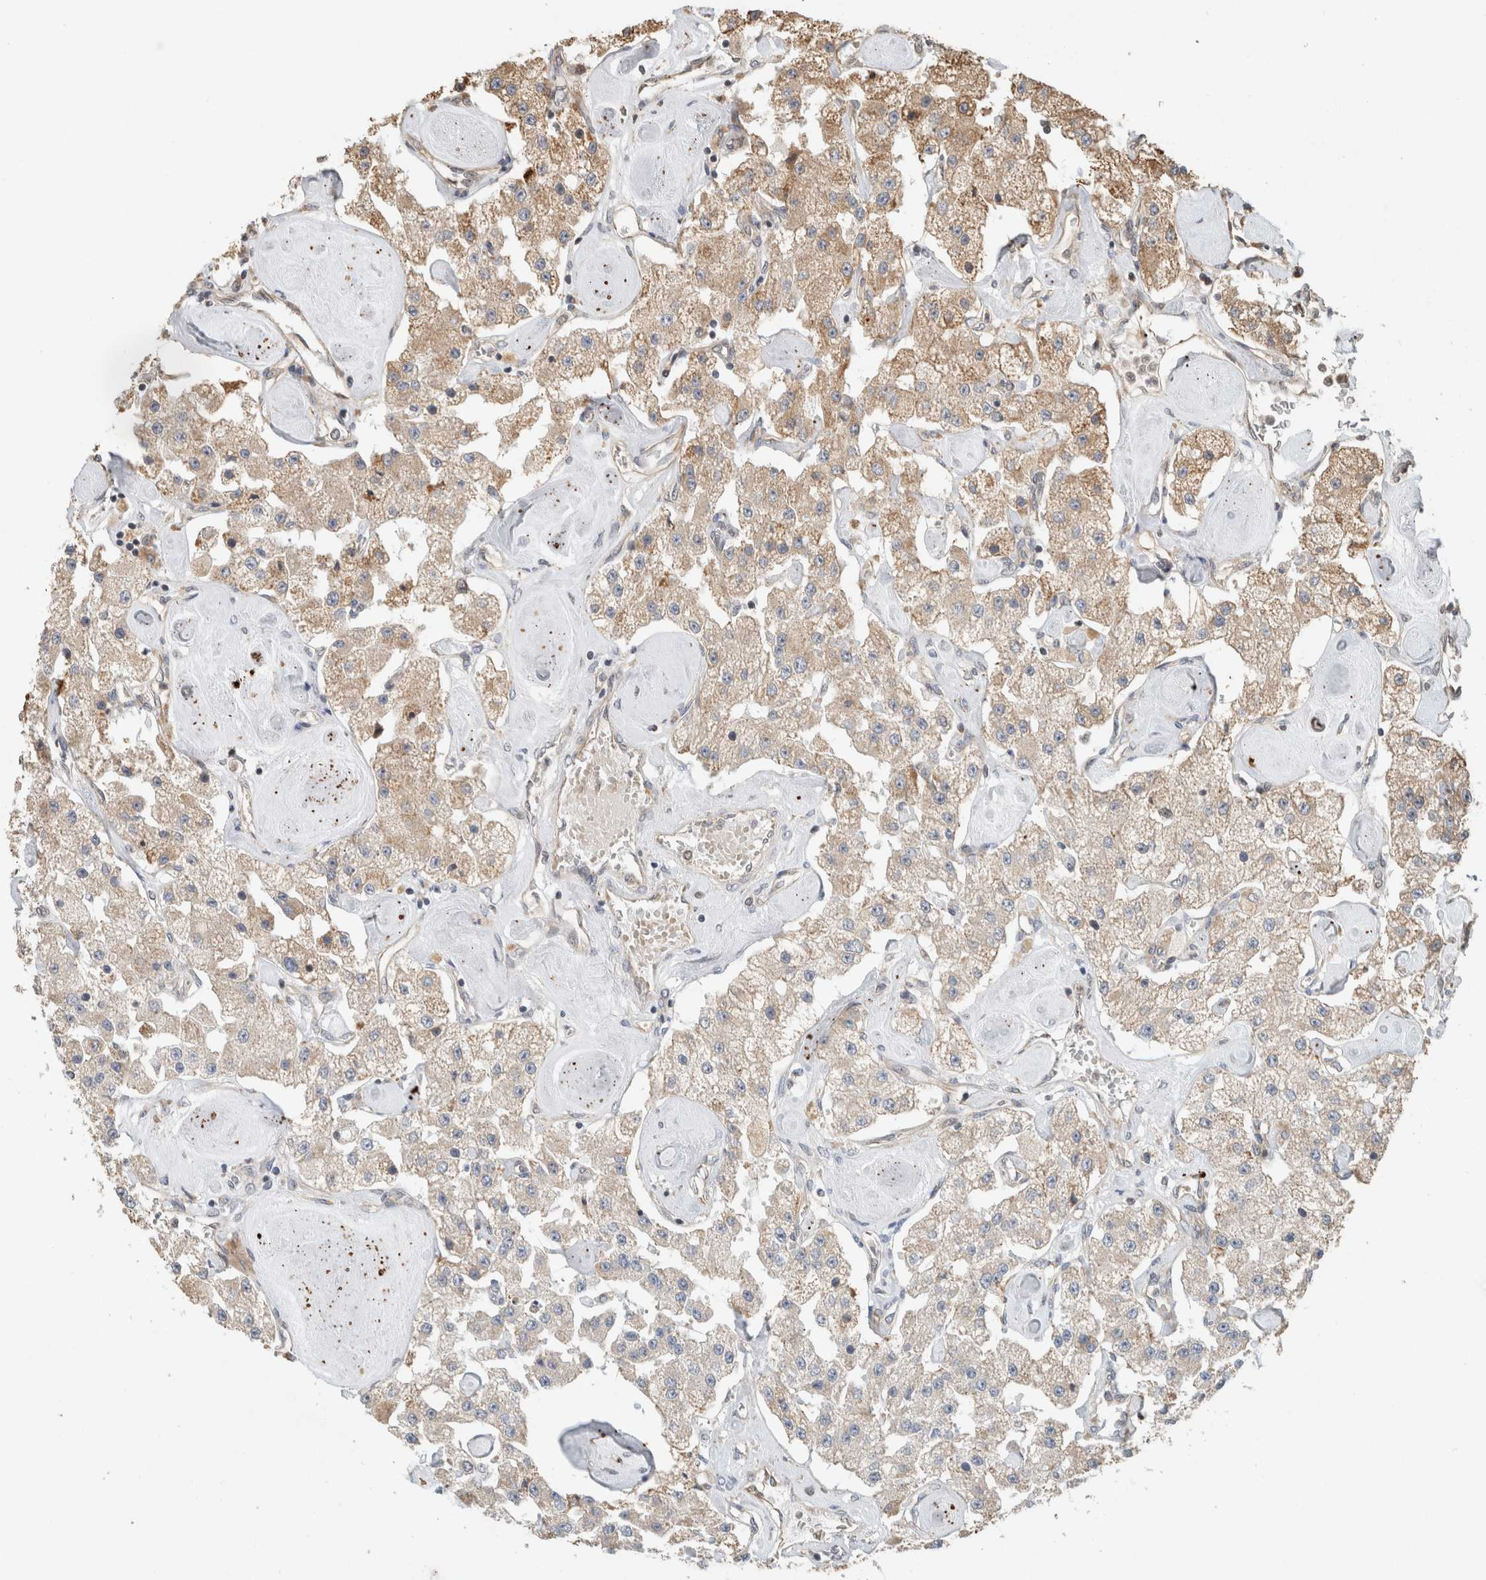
{"staining": {"intensity": "weak", "quantity": ">75%", "location": "cytoplasmic/membranous"}, "tissue": "carcinoid", "cell_type": "Tumor cells", "image_type": "cancer", "snomed": [{"axis": "morphology", "description": "Carcinoid, malignant, NOS"}, {"axis": "topography", "description": "Pancreas"}], "caption": "Protein expression analysis of human carcinoid reveals weak cytoplasmic/membranous staining in about >75% of tumor cells. Using DAB (3,3'-diaminobenzidine) (brown) and hematoxylin (blue) stains, captured at high magnification using brightfield microscopy.", "gene": "GINS4", "patient": {"sex": "male", "age": 41}}